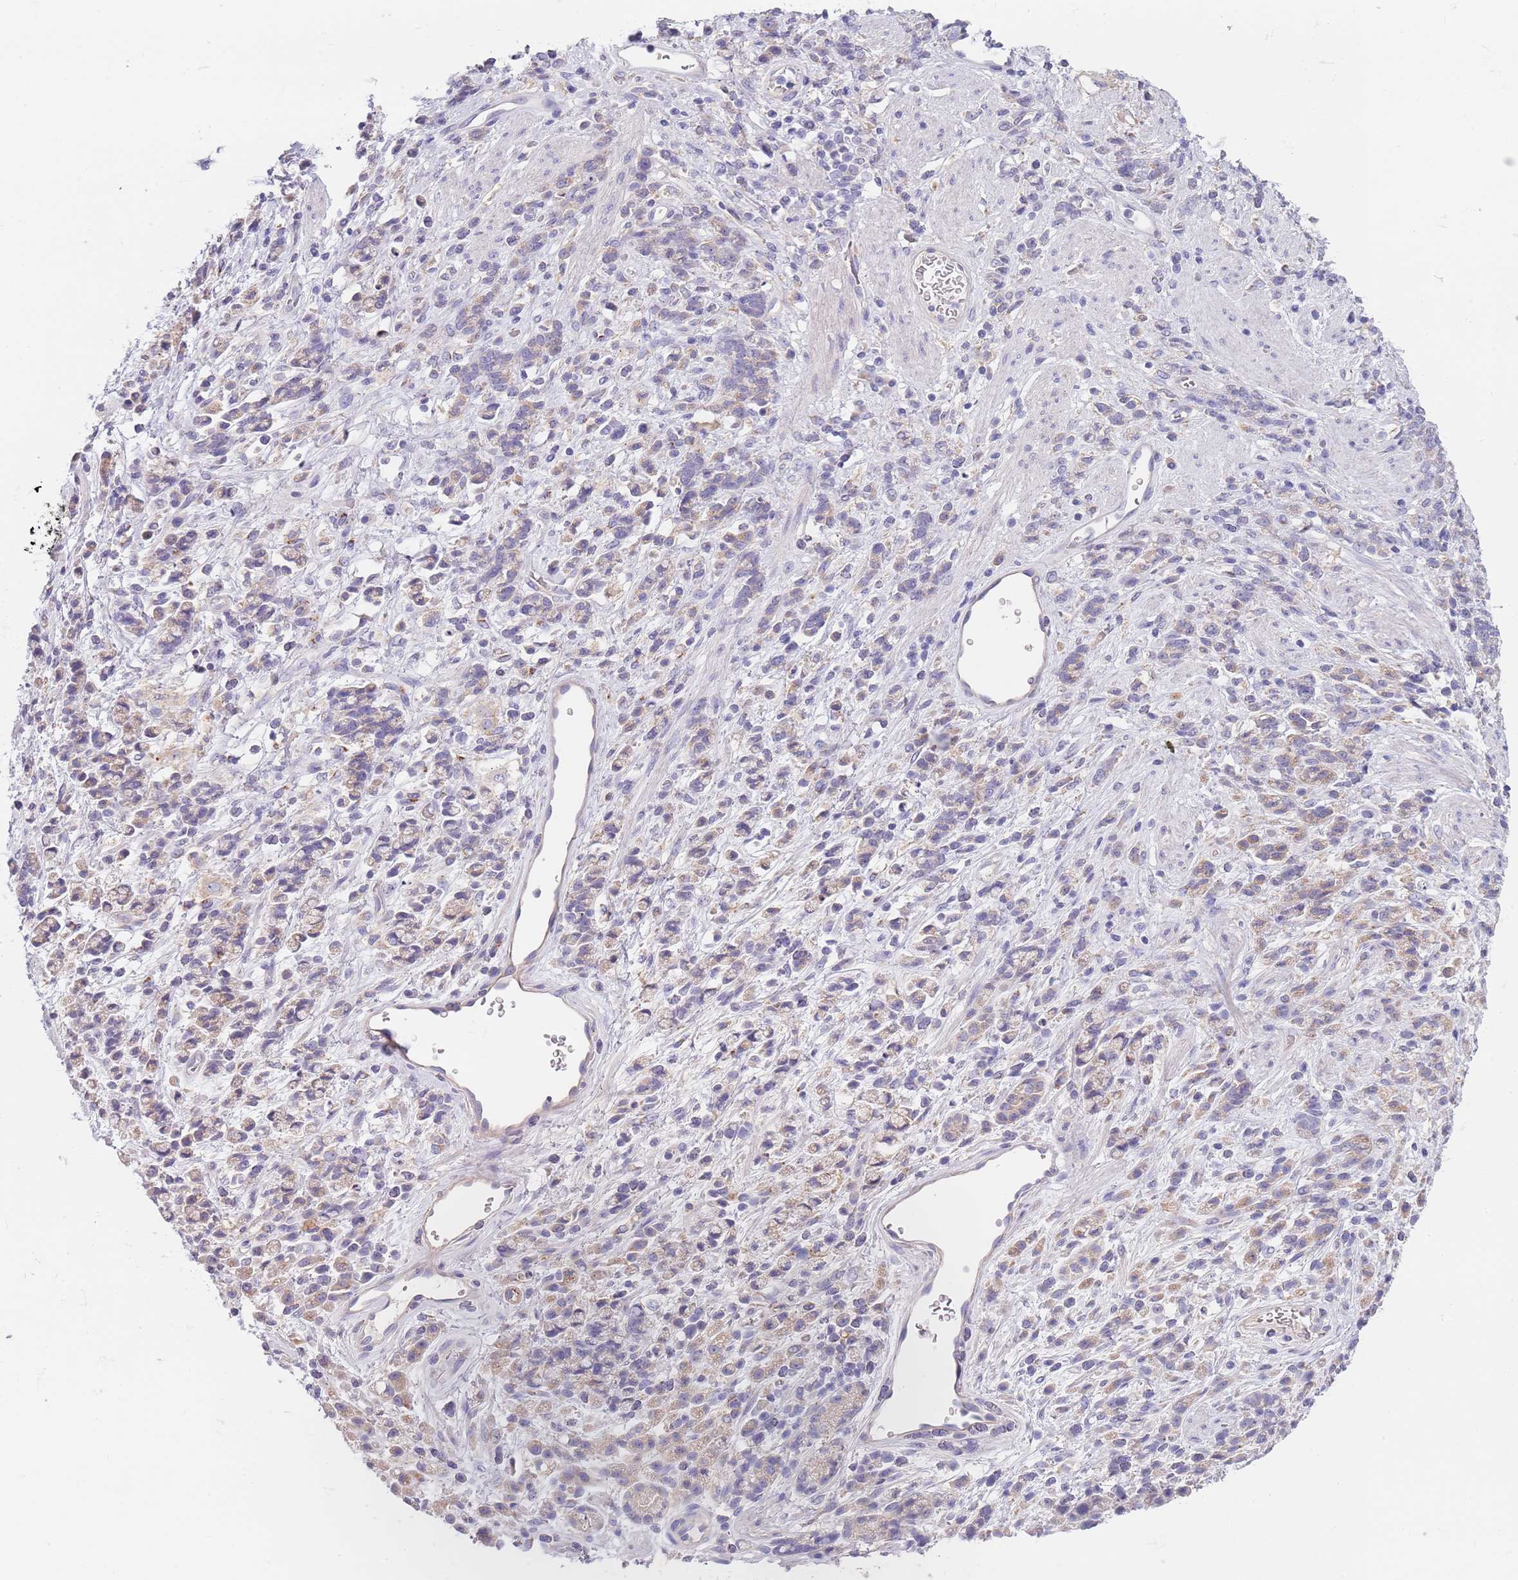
{"staining": {"intensity": "weak", "quantity": "25%-75%", "location": "cytoplasmic/membranous"}, "tissue": "stomach cancer", "cell_type": "Tumor cells", "image_type": "cancer", "snomed": [{"axis": "morphology", "description": "Adenocarcinoma, NOS"}, {"axis": "topography", "description": "Stomach"}], "caption": "A high-resolution micrograph shows immunohistochemistry (IHC) staining of stomach cancer (adenocarcinoma), which shows weak cytoplasmic/membranous positivity in about 25%-75% of tumor cells.", "gene": "MAN1C1", "patient": {"sex": "female", "age": 60}}